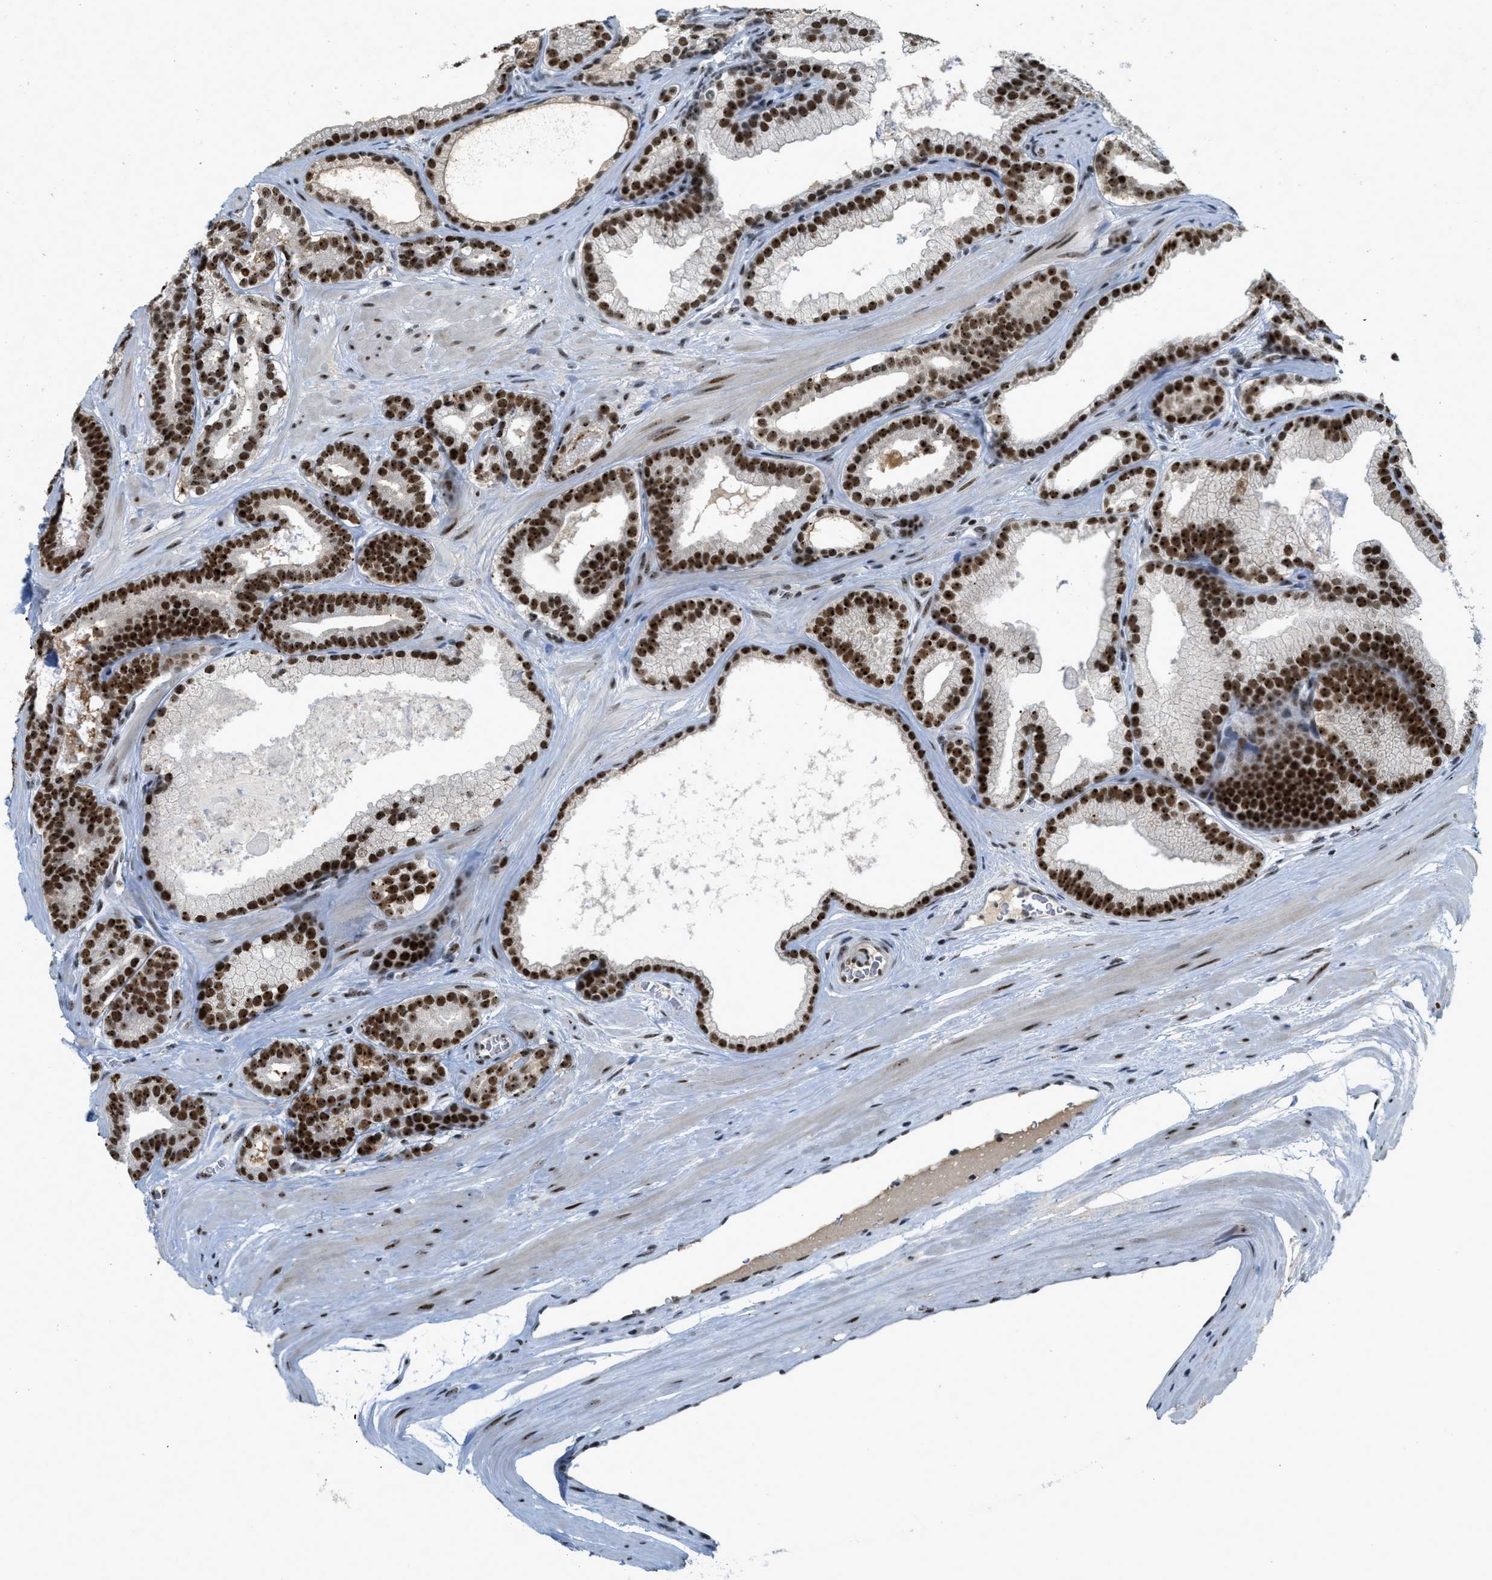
{"staining": {"intensity": "strong", "quantity": ">75%", "location": "nuclear"}, "tissue": "prostate cancer", "cell_type": "Tumor cells", "image_type": "cancer", "snomed": [{"axis": "morphology", "description": "Adenocarcinoma, High grade"}, {"axis": "topography", "description": "Prostate"}], "caption": "Protein staining of prostate cancer (high-grade adenocarcinoma) tissue demonstrates strong nuclear staining in about >75% of tumor cells.", "gene": "URB1", "patient": {"sex": "male", "age": 60}}